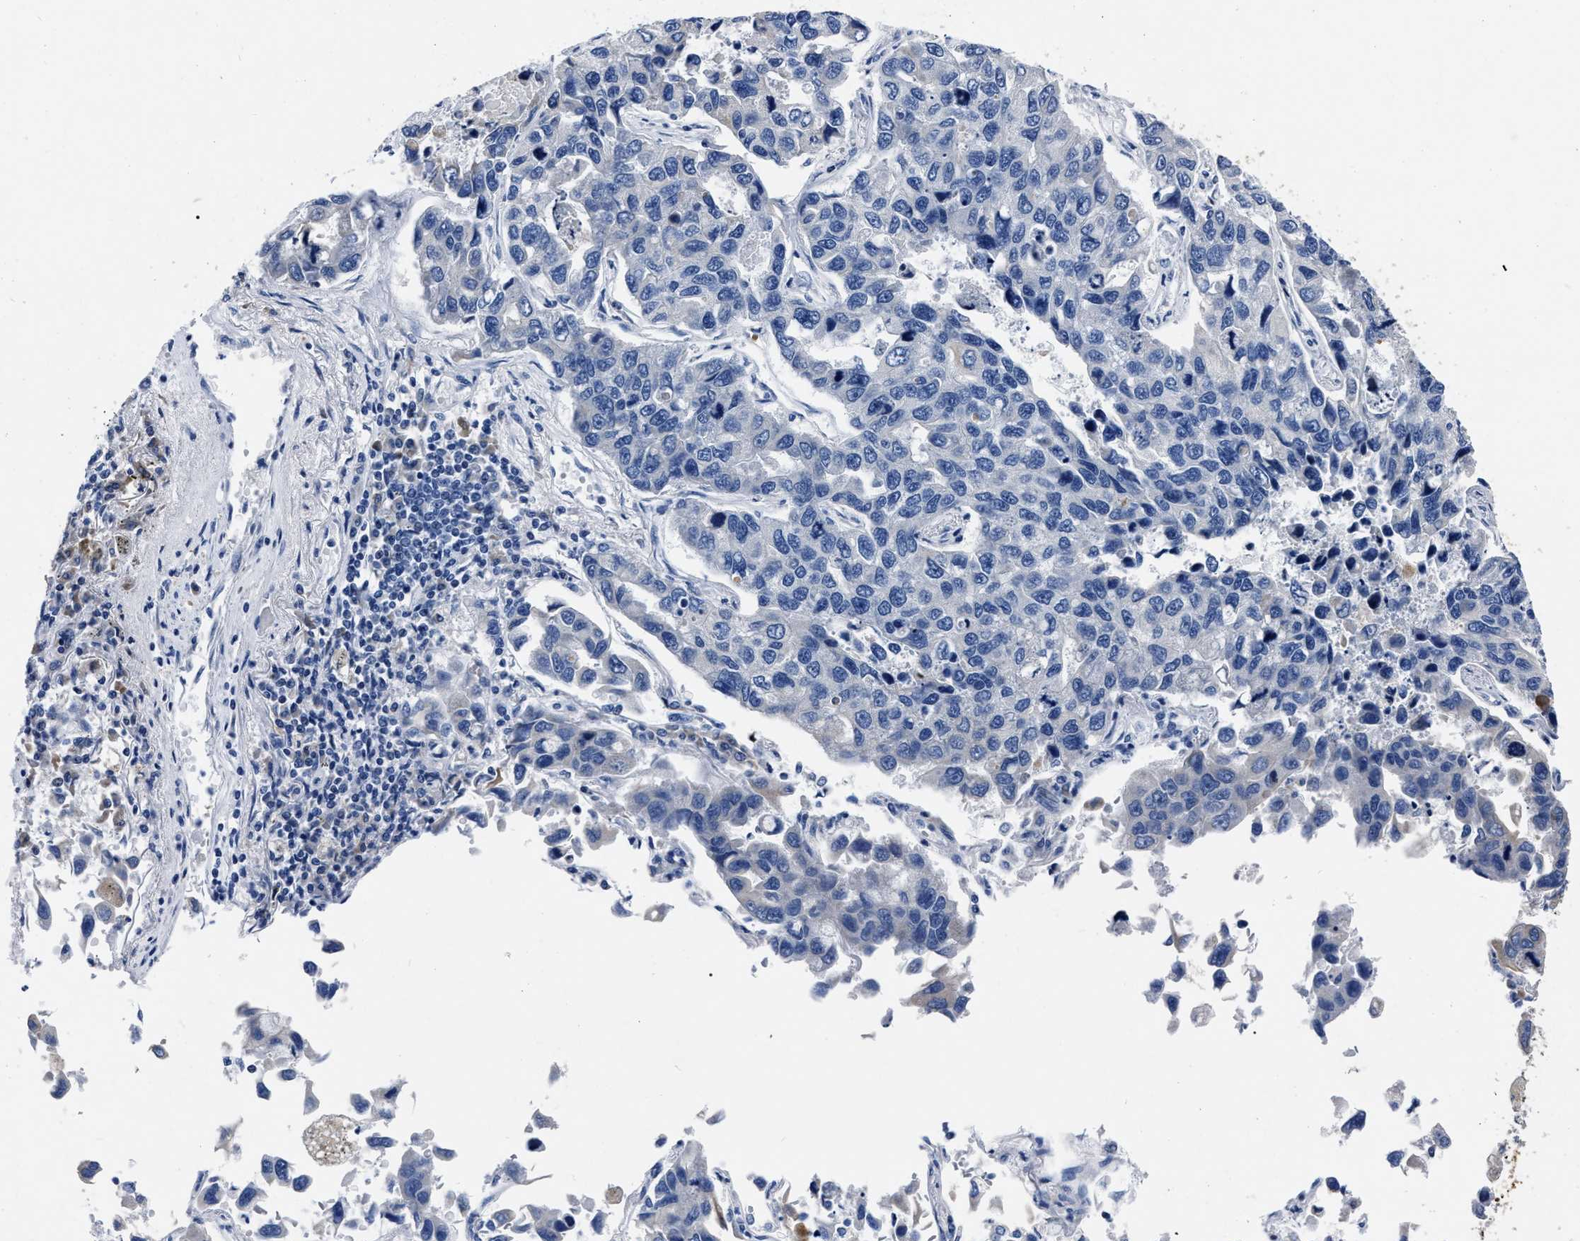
{"staining": {"intensity": "weak", "quantity": "<25%", "location": "cytoplasmic/membranous"}, "tissue": "lung cancer", "cell_type": "Tumor cells", "image_type": "cancer", "snomed": [{"axis": "morphology", "description": "Adenocarcinoma, NOS"}, {"axis": "topography", "description": "Lung"}], "caption": "Tumor cells are negative for brown protein staining in adenocarcinoma (lung).", "gene": "MOV10L1", "patient": {"sex": "male", "age": 64}}